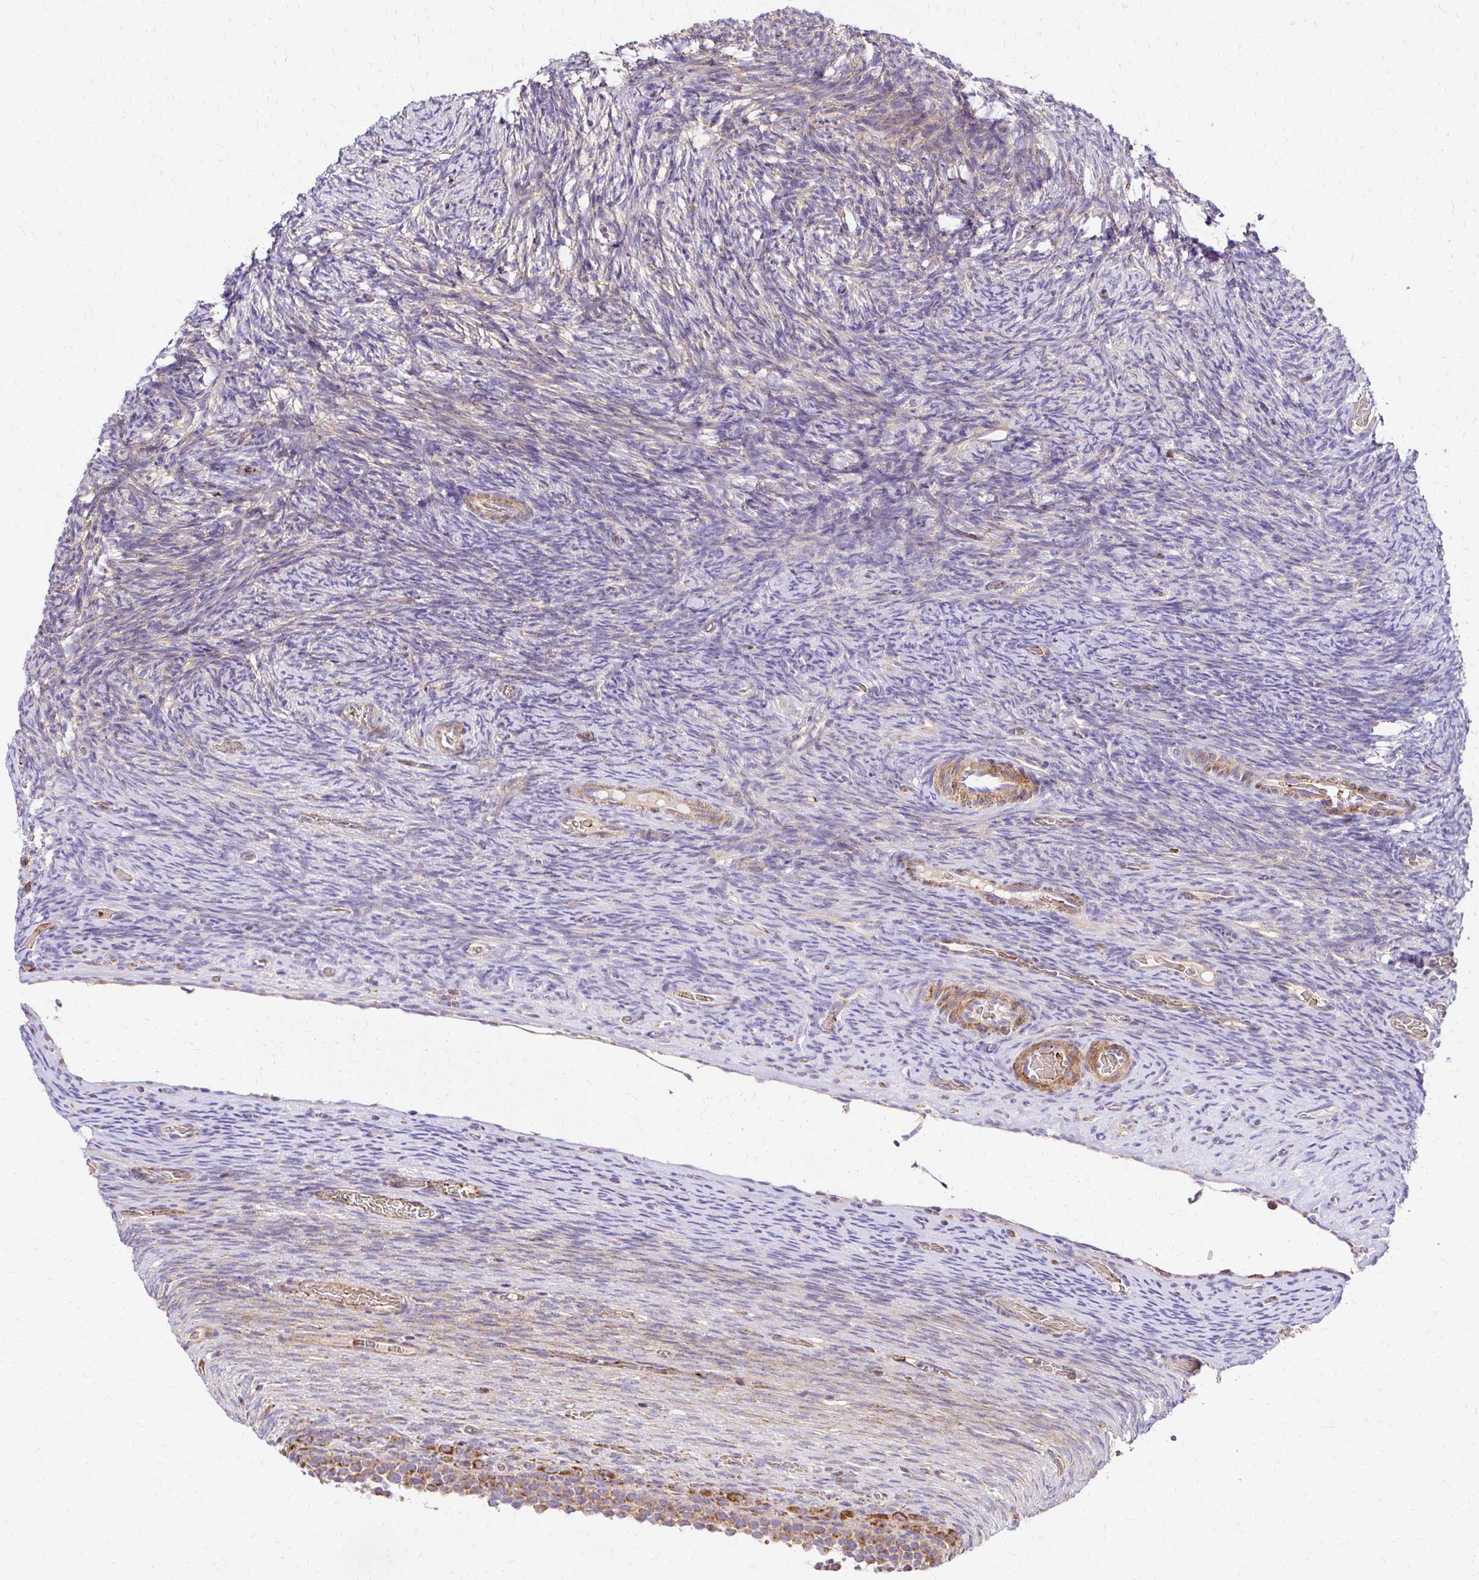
{"staining": {"intensity": "negative", "quantity": "none", "location": "none"}, "tissue": "ovary", "cell_type": "Ovarian stroma cells", "image_type": "normal", "snomed": [{"axis": "morphology", "description": "Normal tissue, NOS"}, {"axis": "topography", "description": "Ovary"}], "caption": "High power microscopy image of an immunohistochemistry (IHC) histopathology image of unremarkable ovary, revealing no significant positivity in ovarian stroma cells. The staining was performed using DAB (3,3'-diaminobenzidine) to visualize the protein expression in brown, while the nuclei were stained in blue with hematoxylin (Magnification: 20x).", "gene": "MRPL13", "patient": {"sex": "female", "age": 34}}